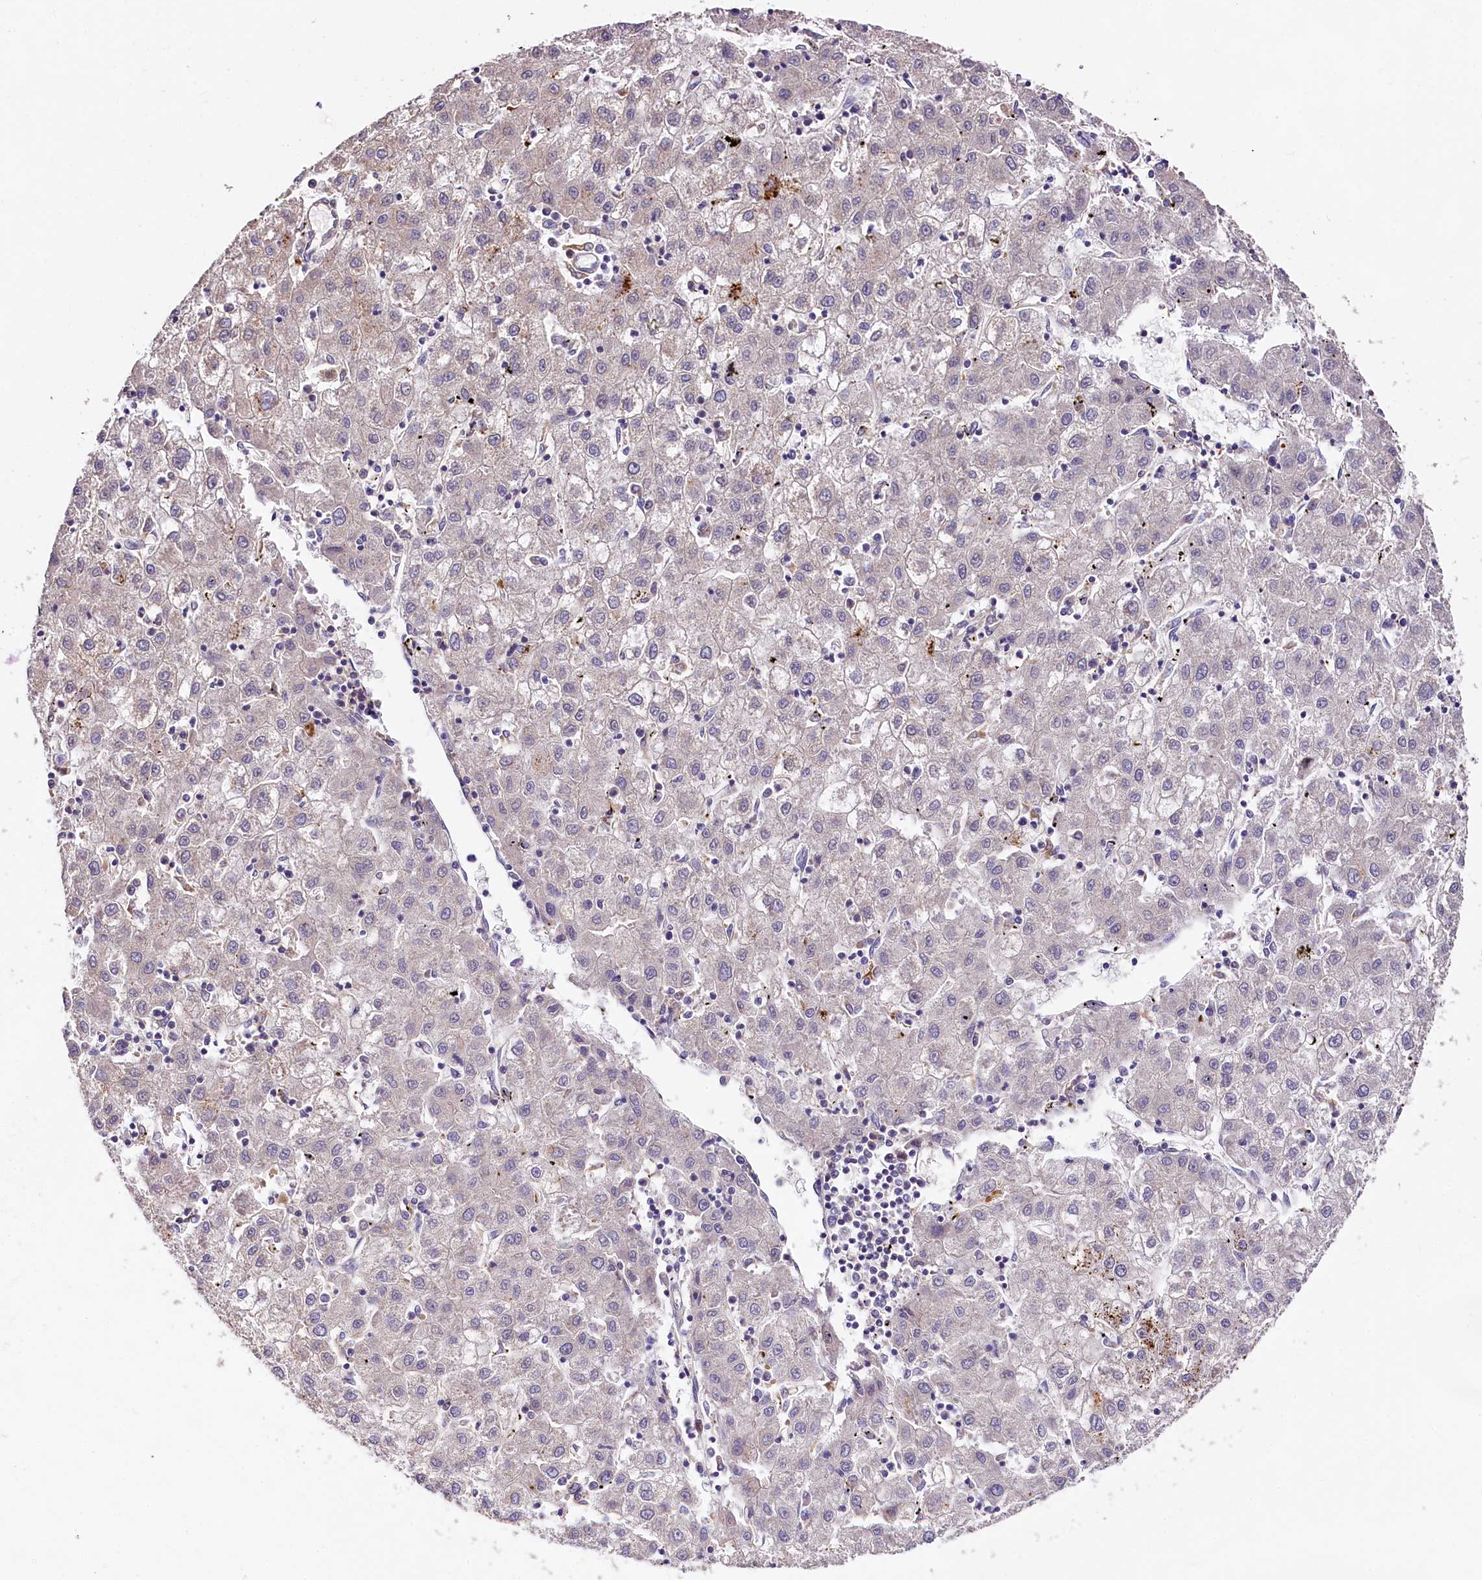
{"staining": {"intensity": "negative", "quantity": "none", "location": "none"}, "tissue": "liver cancer", "cell_type": "Tumor cells", "image_type": "cancer", "snomed": [{"axis": "morphology", "description": "Carcinoma, Hepatocellular, NOS"}, {"axis": "topography", "description": "Liver"}], "caption": "Liver hepatocellular carcinoma was stained to show a protein in brown. There is no significant positivity in tumor cells. (DAB (3,3'-diaminobenzidine) immunohistochemistry, high magnification).", "gene": "SPRYD3", "patient": {"sex": "male", "age": 72}}